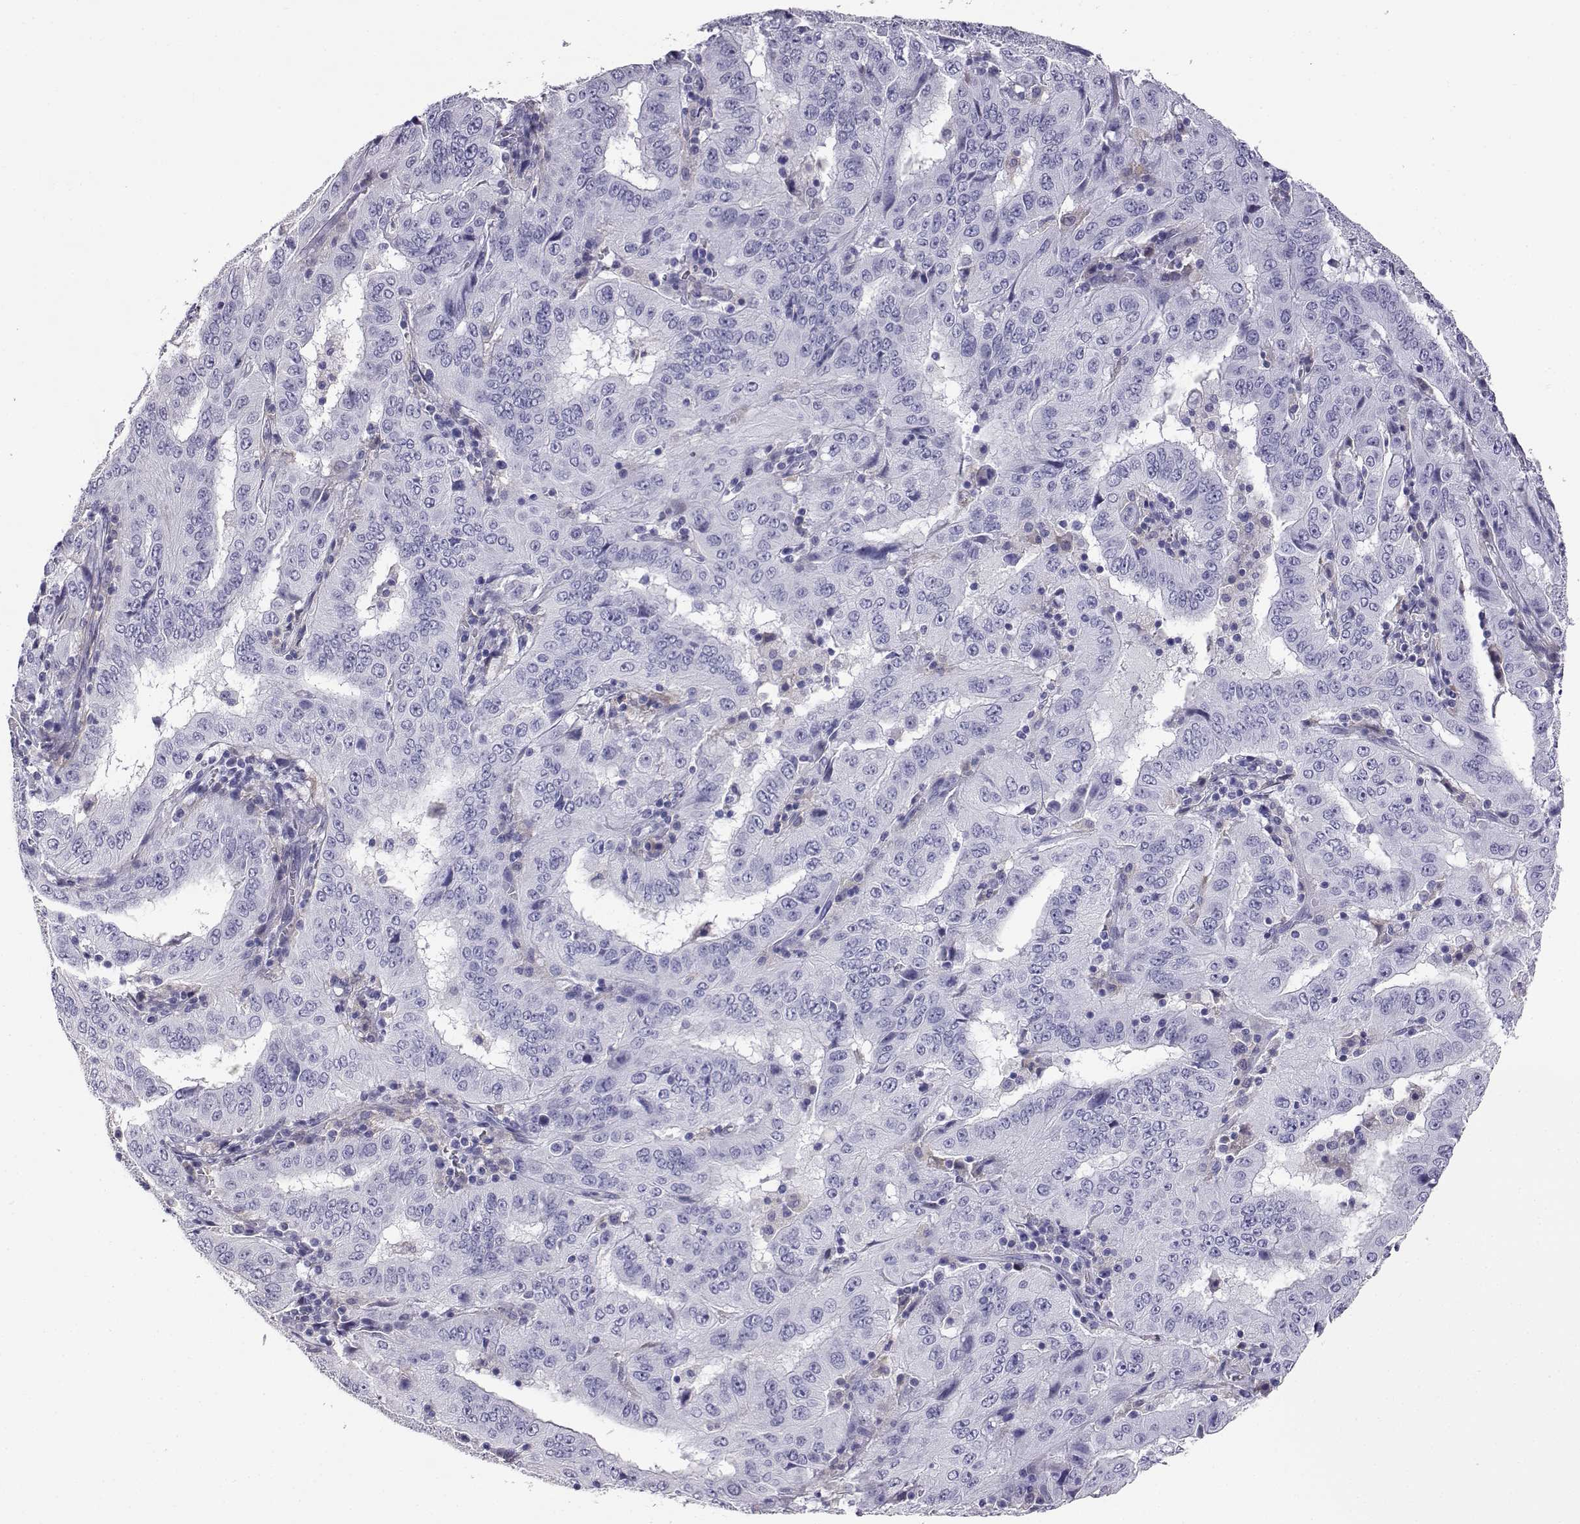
{"staining": {"intensity": "negative", "quantity": "none", "location": "none"}, "tissue": "pancreatic cancer", "cell_type": "Tumor cells", "image_type": "cancer", "snomed": [{"axis": "morphology", "description": "Adenocarcinoma, NOS"}, {"axis": "topography", "description": "Pancreas"}], "caption": "Immunohistochemistry of human adenocarcinoma (pancreatic) demonstrates no positivity in tumor cells. (DAB (3,3'-diaminobenzidine) immunohistochemistry (IHC), high magnification).", "gene": "AKR1B1", "patient": {"sex": "male", "age": 63}}